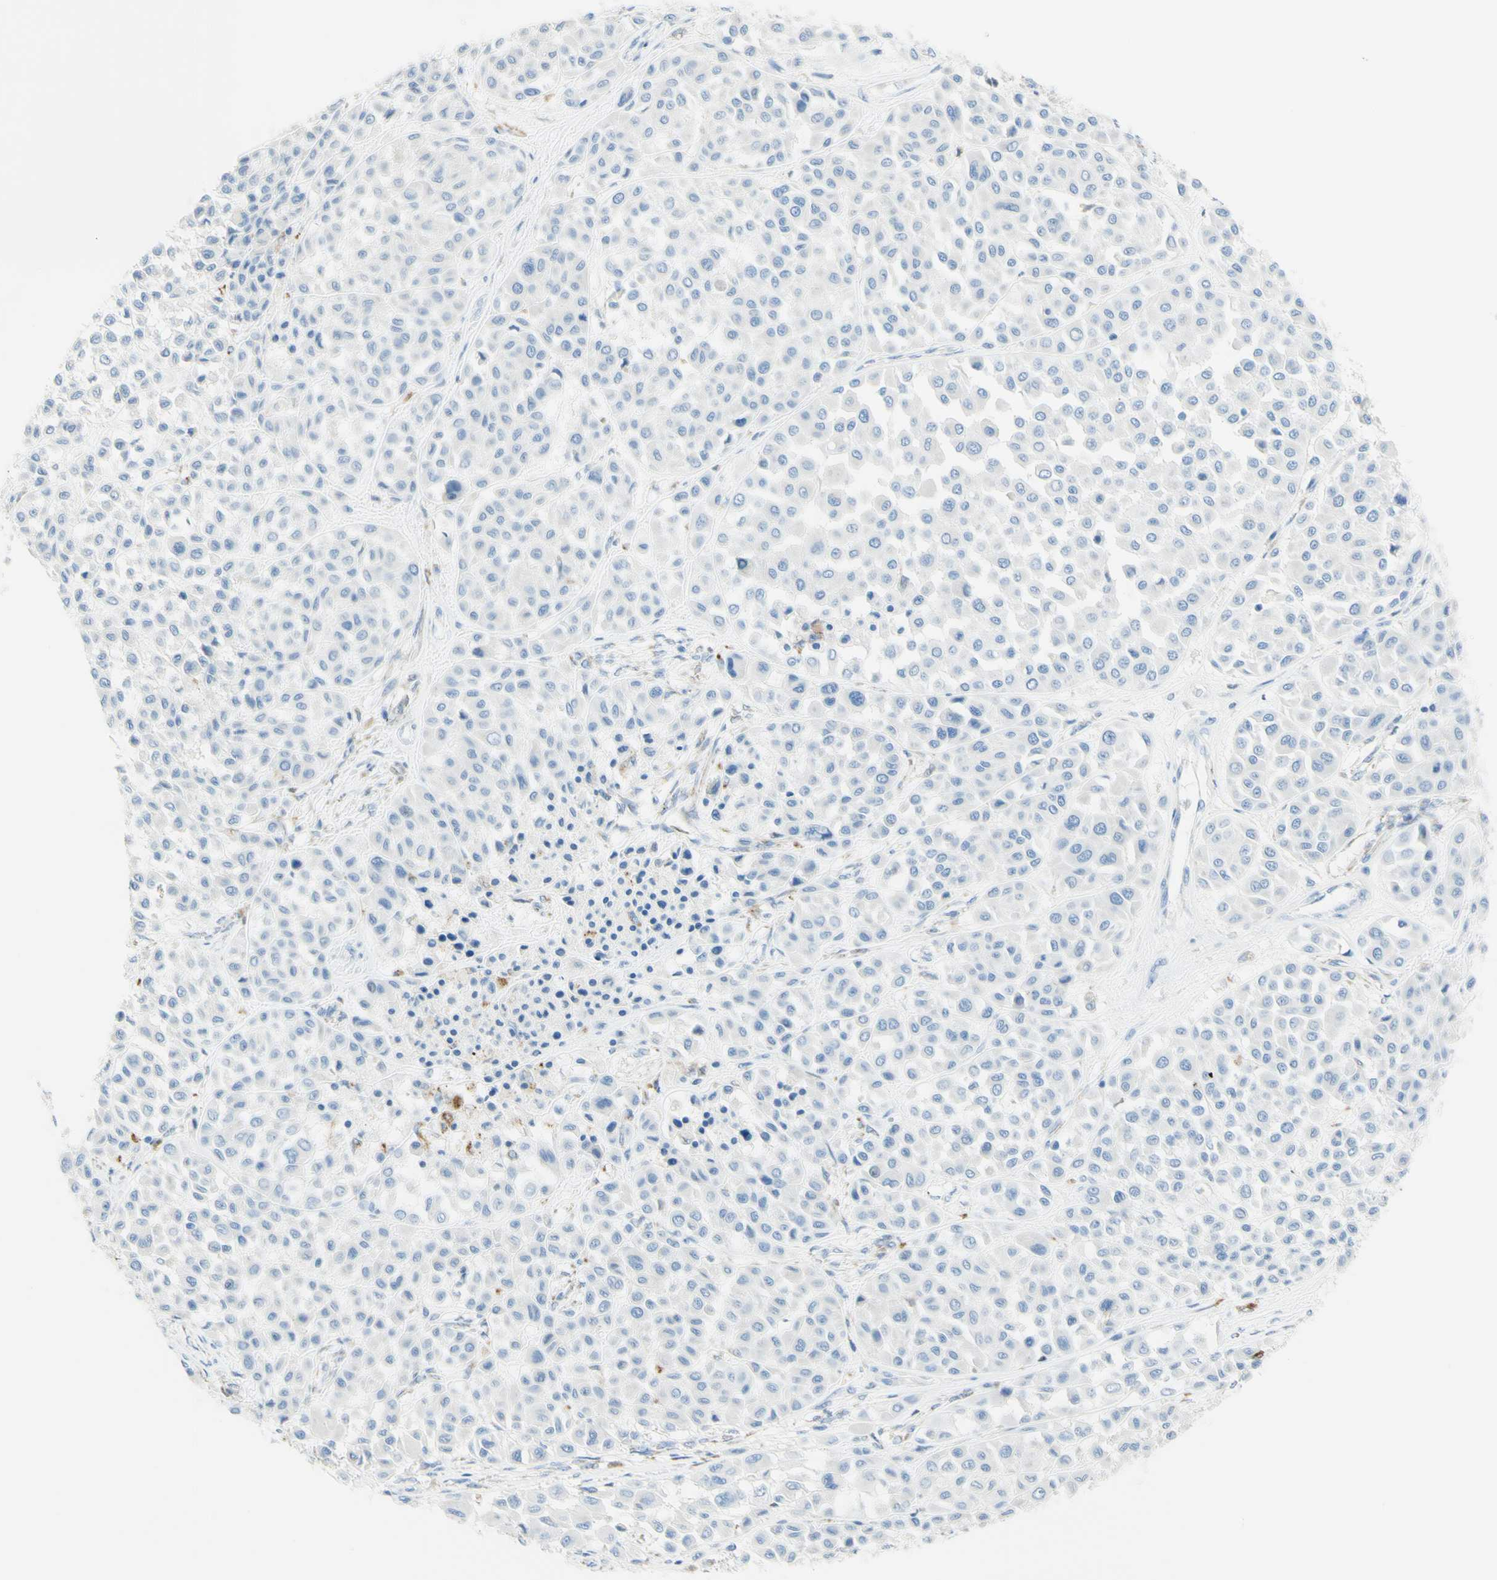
{"staining": {"intensity": "weak", "quantity": "<25%", "location": "cytoplasmic/membranous"}, "tissue": "melanoma", "cell_type": "Tumor cells", "image_type": "cancer", "snomed": [{"axis": "morphology", "description": "Malignant melanoma, Metastatic site"}, {"axis": "topography", "description": "Soft tissue"}], "caption": "Melanoma was stained to show a protein in brown. There is no significant expression in tumor cells. The staining was performed using DAB (3,3'-diaminobenzidine) to visualize the protein expression in brown, while the nuclei were stained in blue with hematoxylin (Magnification: 20x).", "gene": "TSPAN1", "patient": {"sex": "male", "age": 41}}